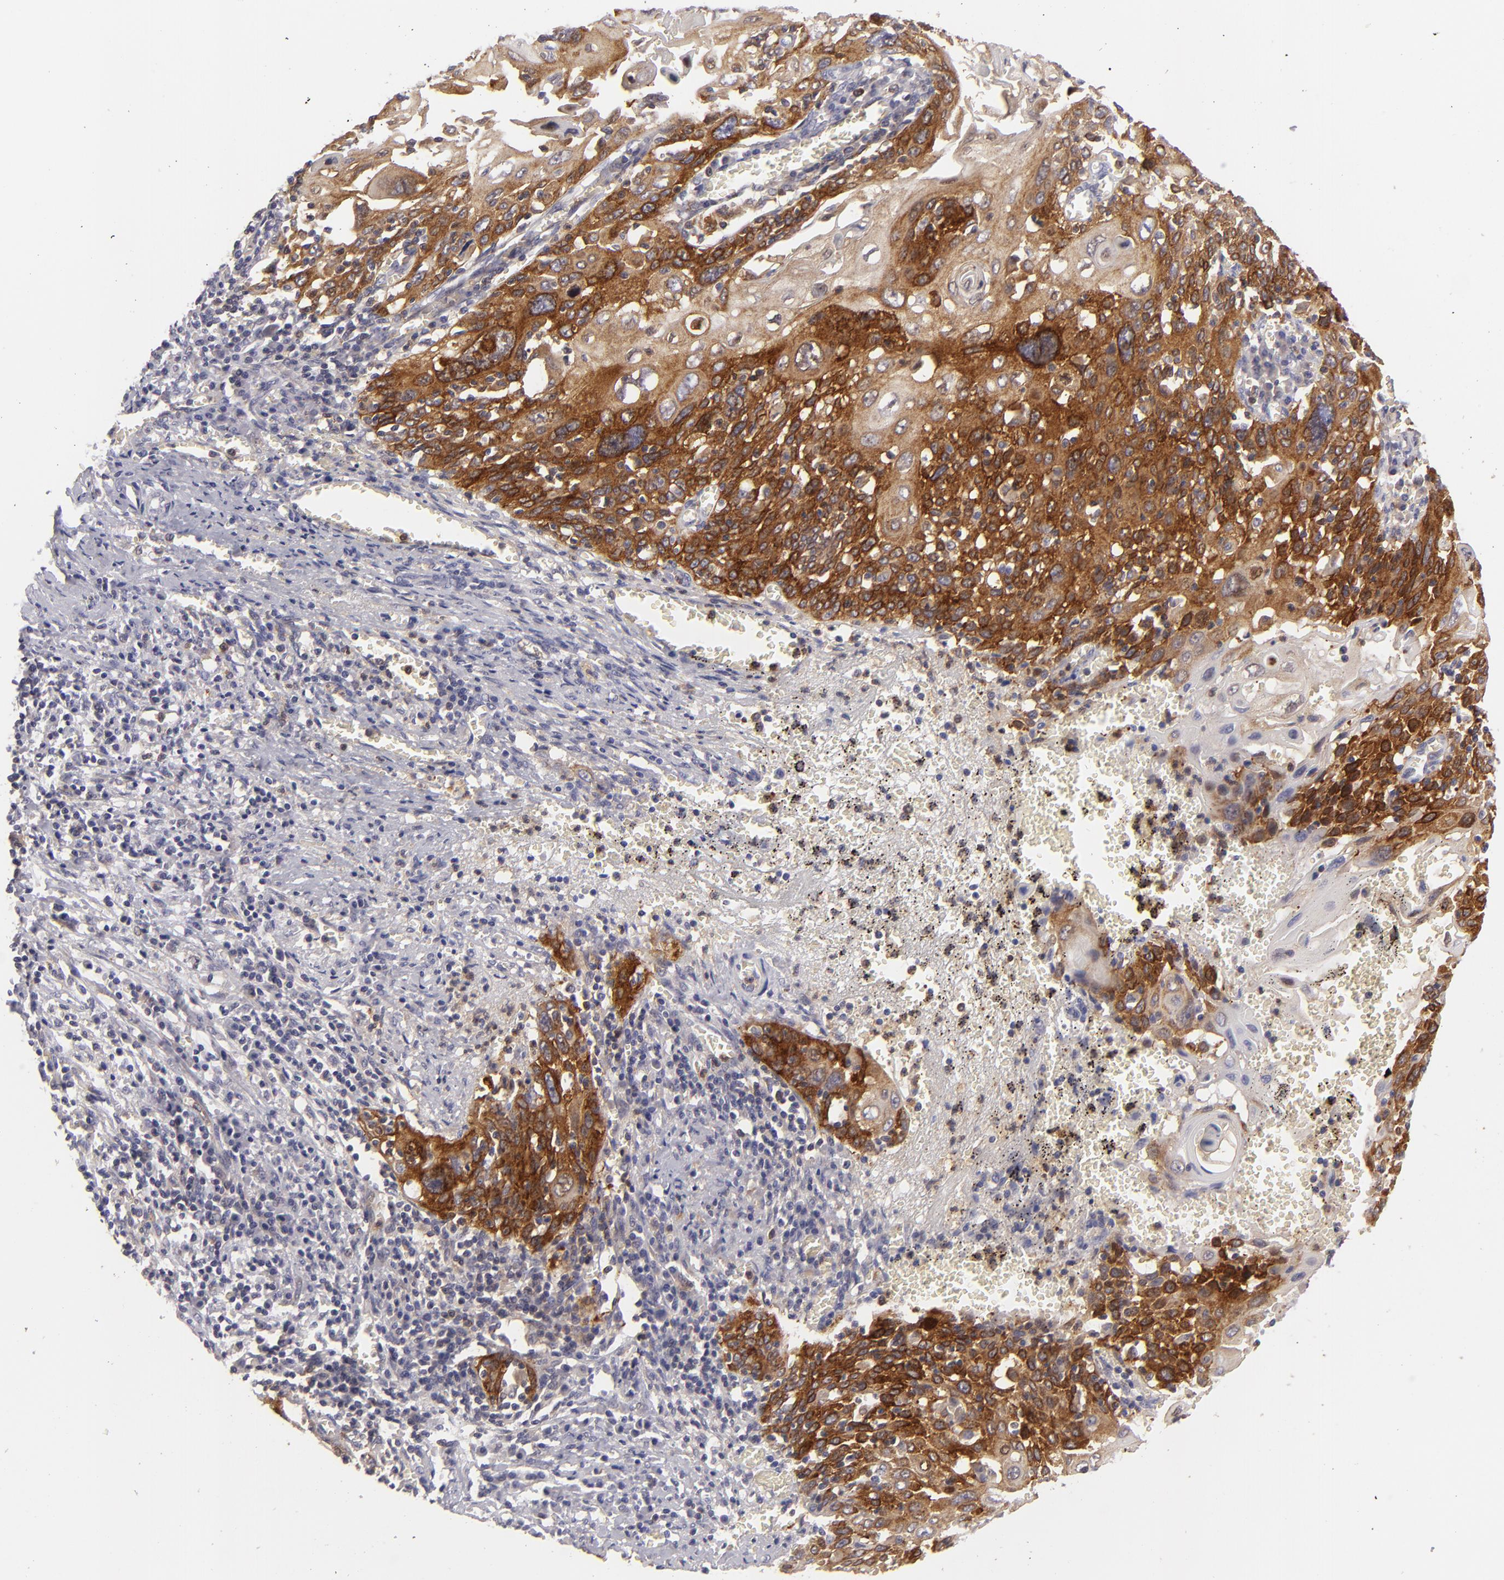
{"staining": {"intensity": "strong", "quantity": ">75%", "location": "cytoplasmic/membranous"}, "tissue": "cervical cancer", "cell_type": "Tumor cells", "image_type": "cancer", "snomed": [{"axis": "morphology", "description": "Squamous cell carcinoma, NOS"}, {"axis": "topography", "description": "Cervix"}], "caption": "Squamous cell carcinoma (cervical) stained with a protein marker displays strong staining in tumor cells.", "gene": "MMP10", "patient": {"sex": "female", "age": 54}}